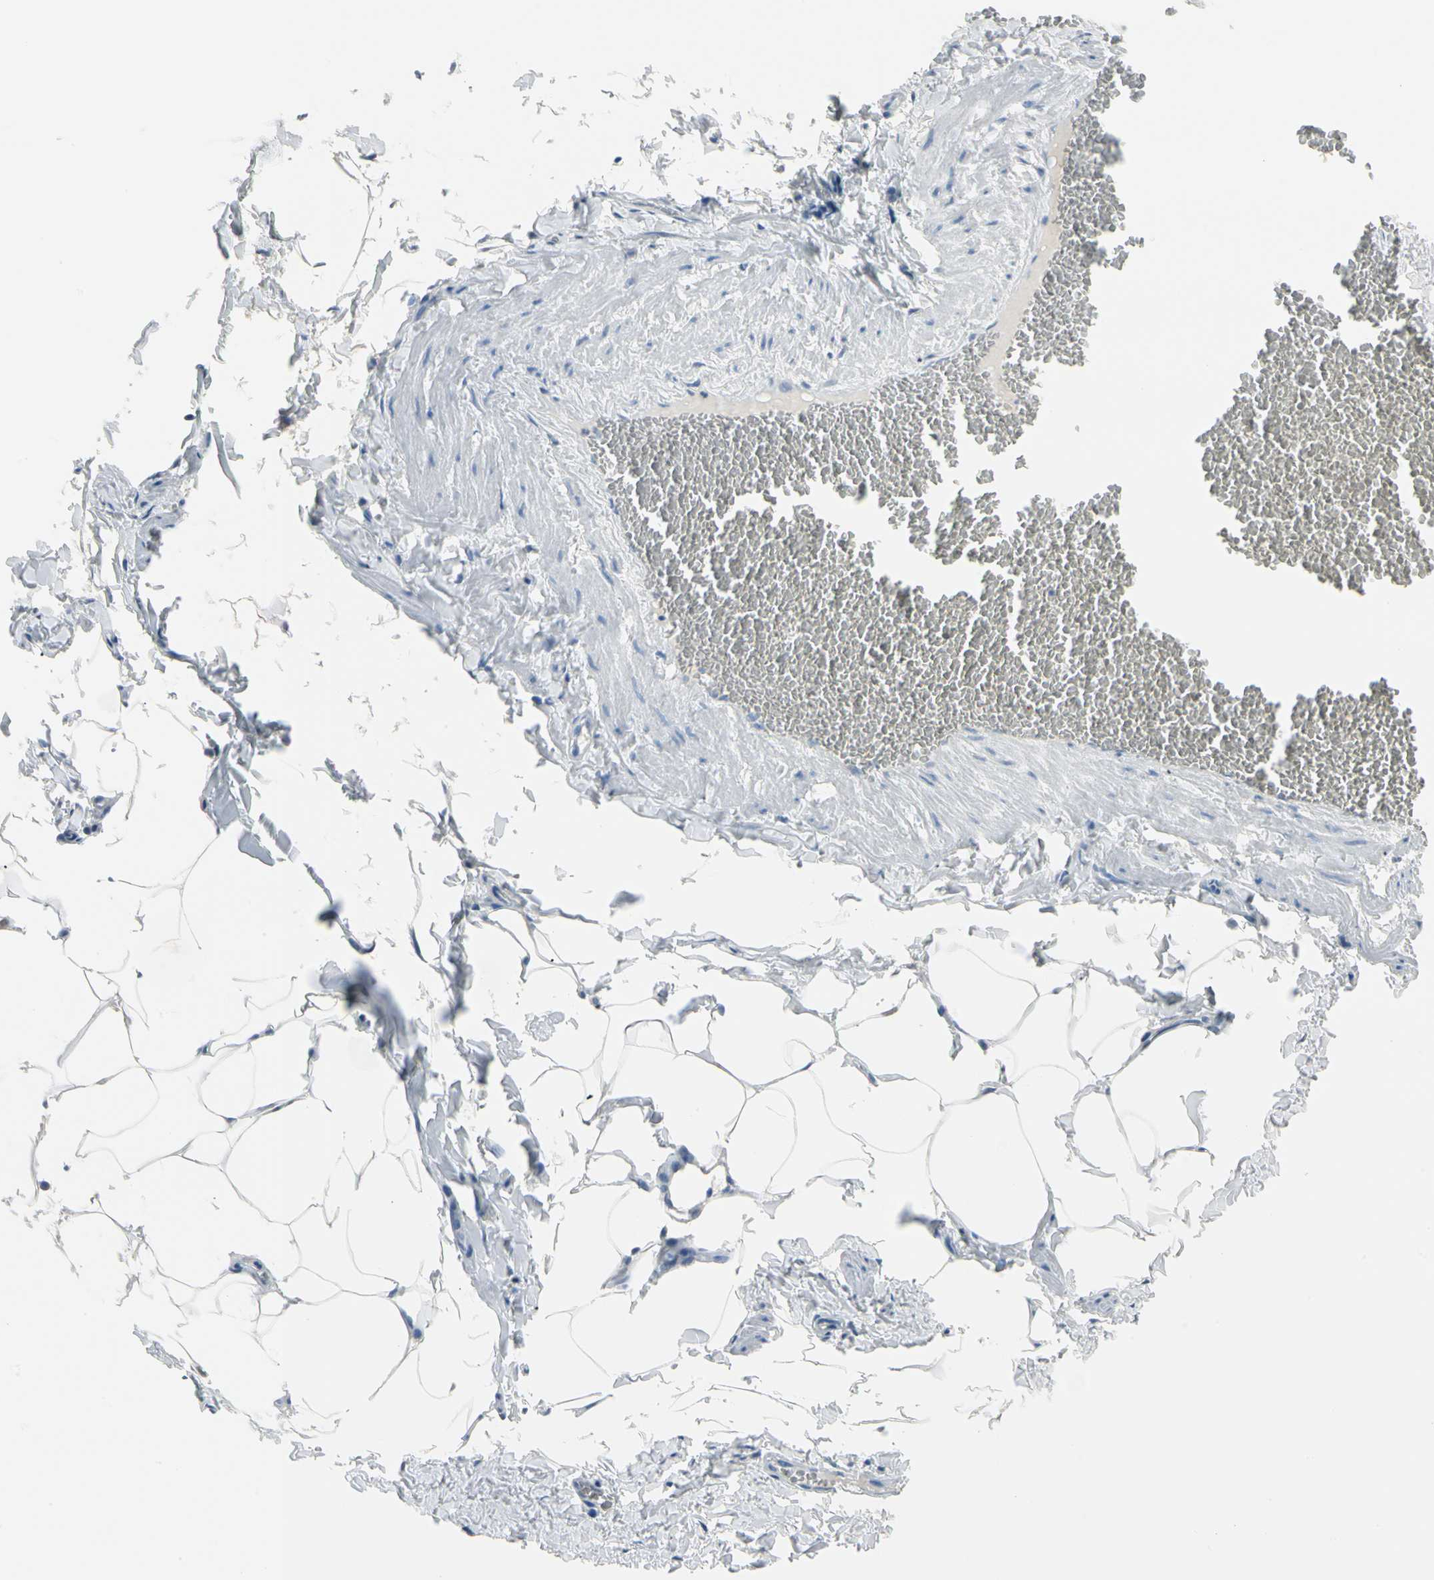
{"staining": {"intensity": "negative", "quantity": "none", "location": "none"}, "tissue": "adipose tissue", "cell_type": "Adipocytes", "image_type": "normal", "snomed": [{"axis": "morphology", "description": "Normal tissue, NOS"}, {"axis": "topography", "description": "Vascular tissue"}], "caption": "Image shows no protein expression in adipocytes of benign adipose tissue.", "gene": "CA1", "patient": {"sex": "male", "age": 41}}